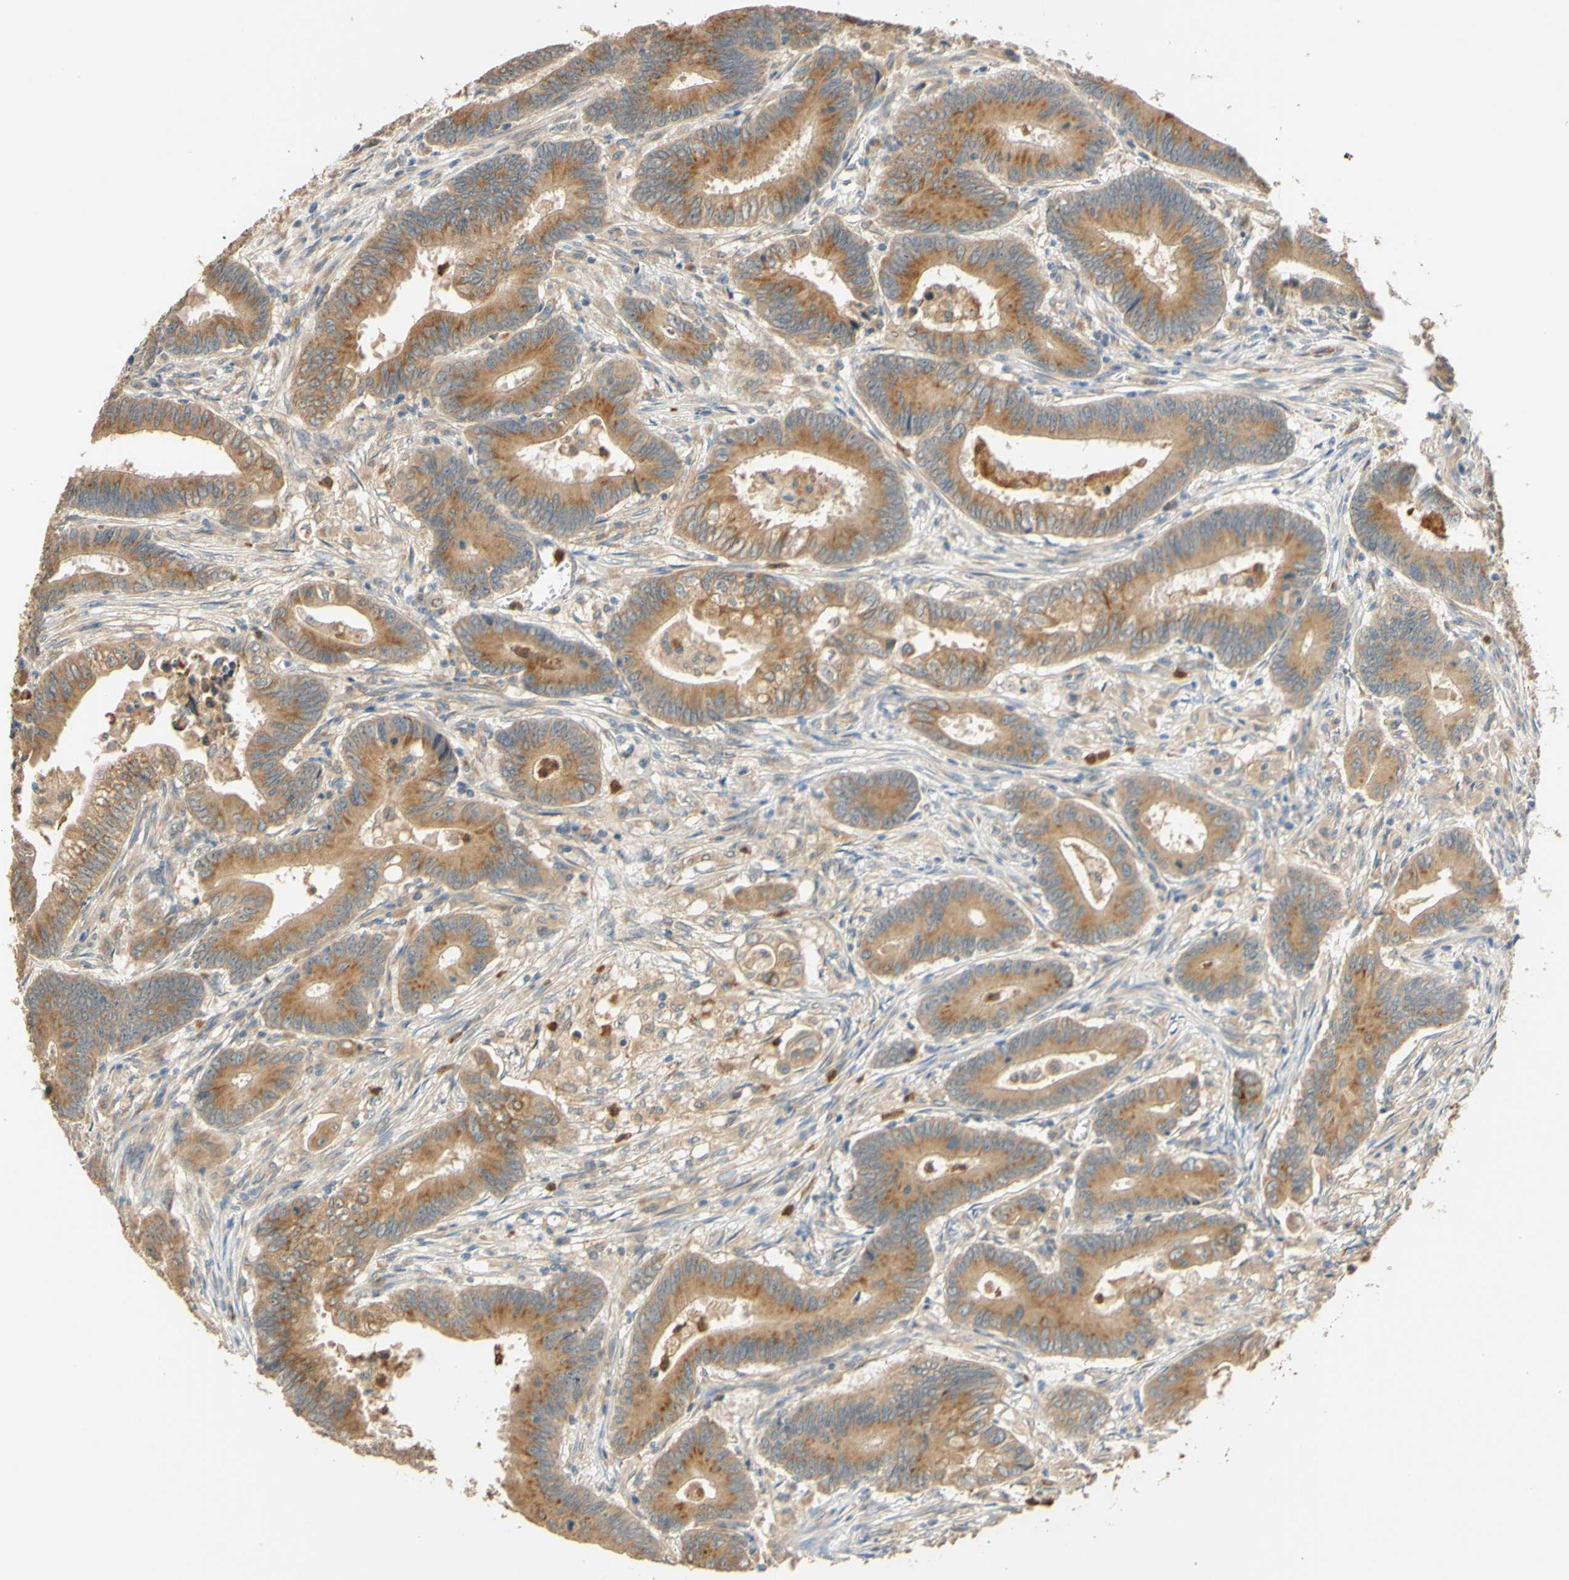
{"staining": {"intensity": "moderate", "quantity": ">75%", "location": "cytoplasmic/membranous"}, "tissue": "colorectal cancer", "cell_type": "Tumor cells", "image_type": "cancer", "snomed": [{"axis": "morphology", "description": "Adenocarcinoma, NOS"}, {"axis": "topography", "description": "Colon"}], "caption": "Protein analysis of adenocarcinoma (colorectal) tissue reveals moderate cytoplasmic/membranous staining in about >75% of tumor cells.", "gene": "ENTREP2", "patient": {"sex": "male", "age": 45}}